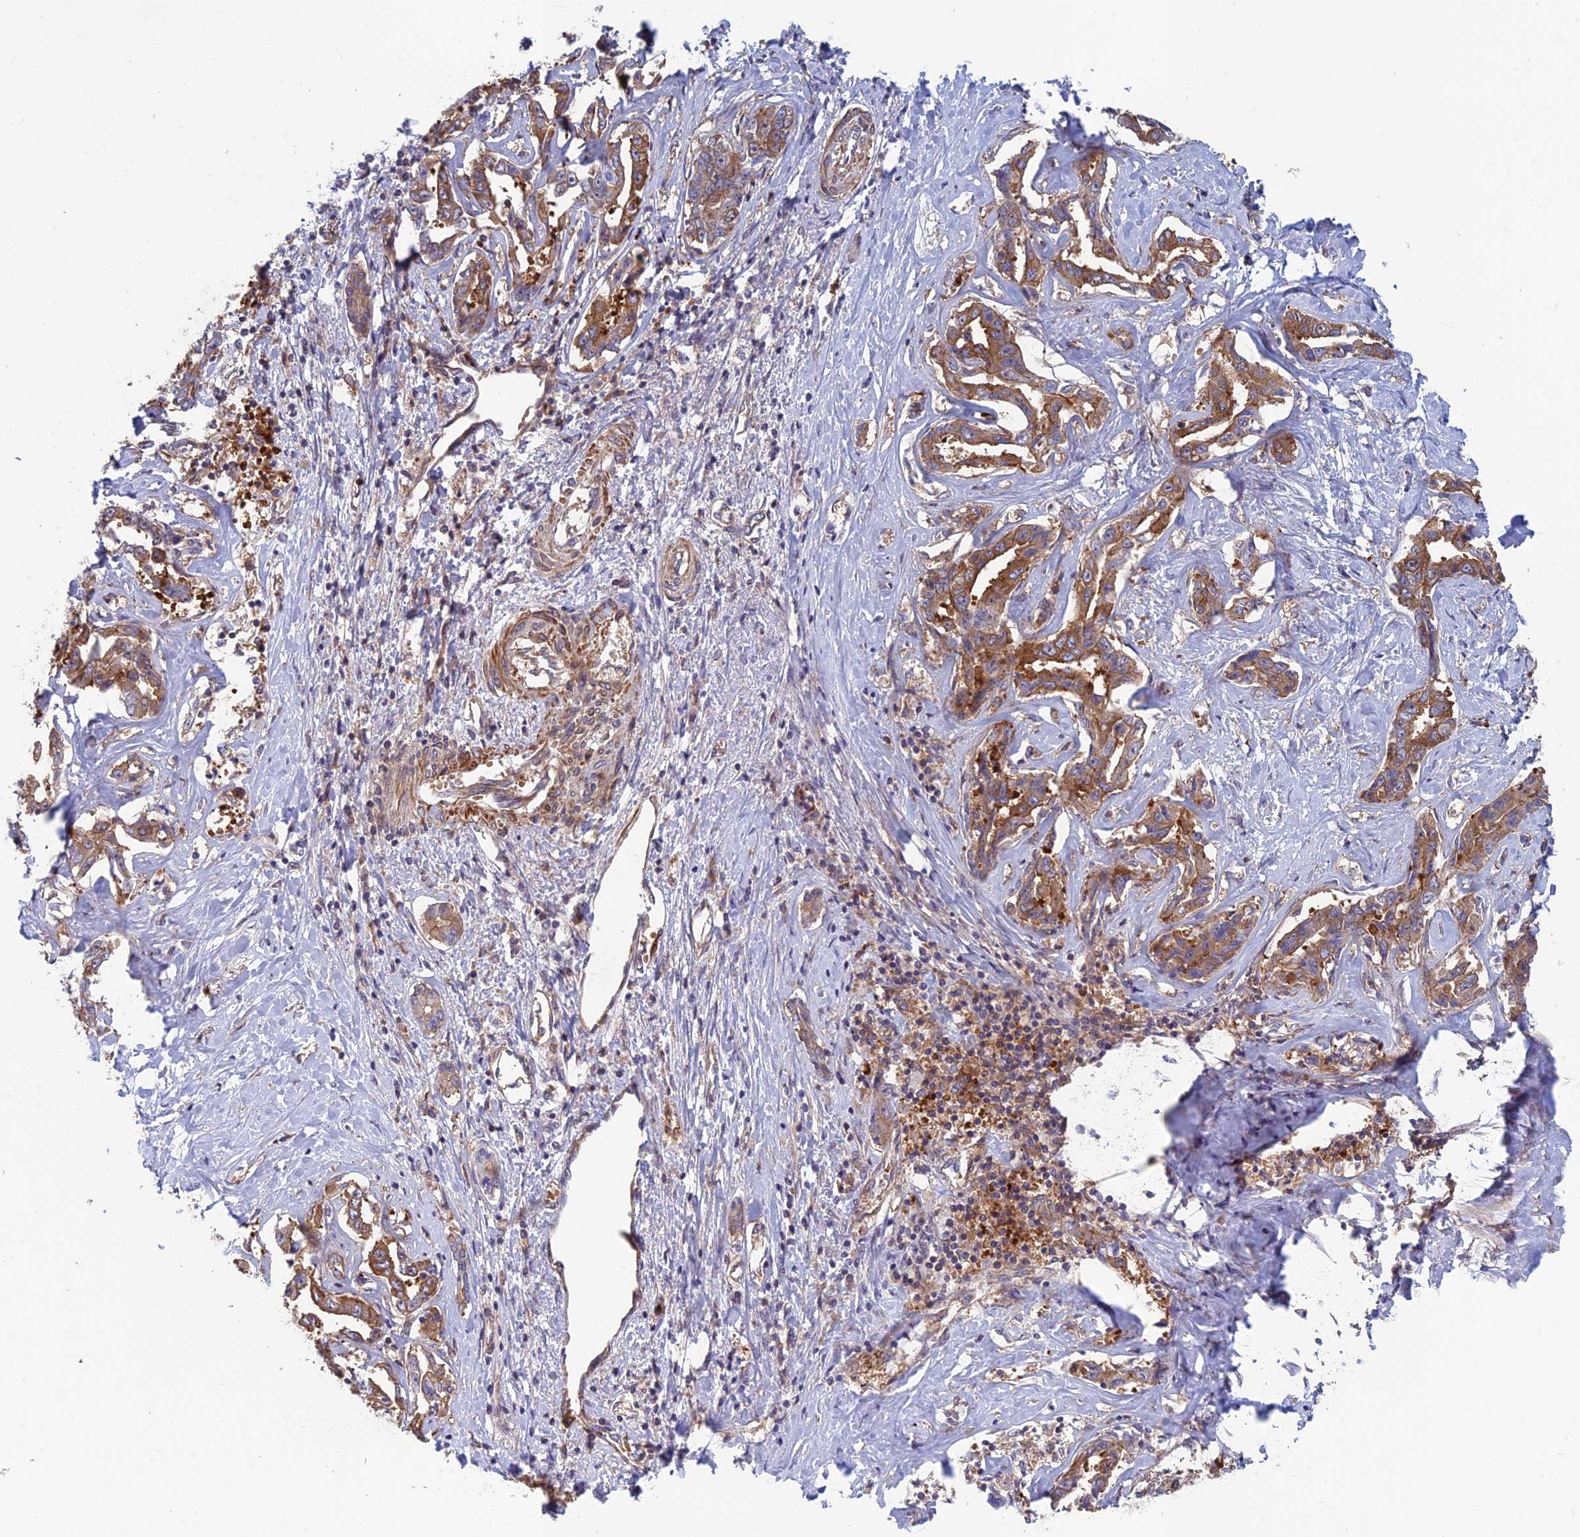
{"staining": {"intensity": "moderate", "quantity": ">75%", "location": "cytoplasmic/membranous"}, "tissue": "liver cancer", "cell_type": "Tumor cells", "image_type": "cancer", "snomed": [{"axis": "morphology", "description": "Cholangiocarcinoma"}, {"axis": "topography", "description": "Liver"}], "caption": "Protein expression by IHC shows moderate cytoplasmic/membranous expression in approximately >75% of tumor cells in liver cholangiocarcinoma.", "gene": "DNM1L", "patient": {"sex": "male", "age": 59}}